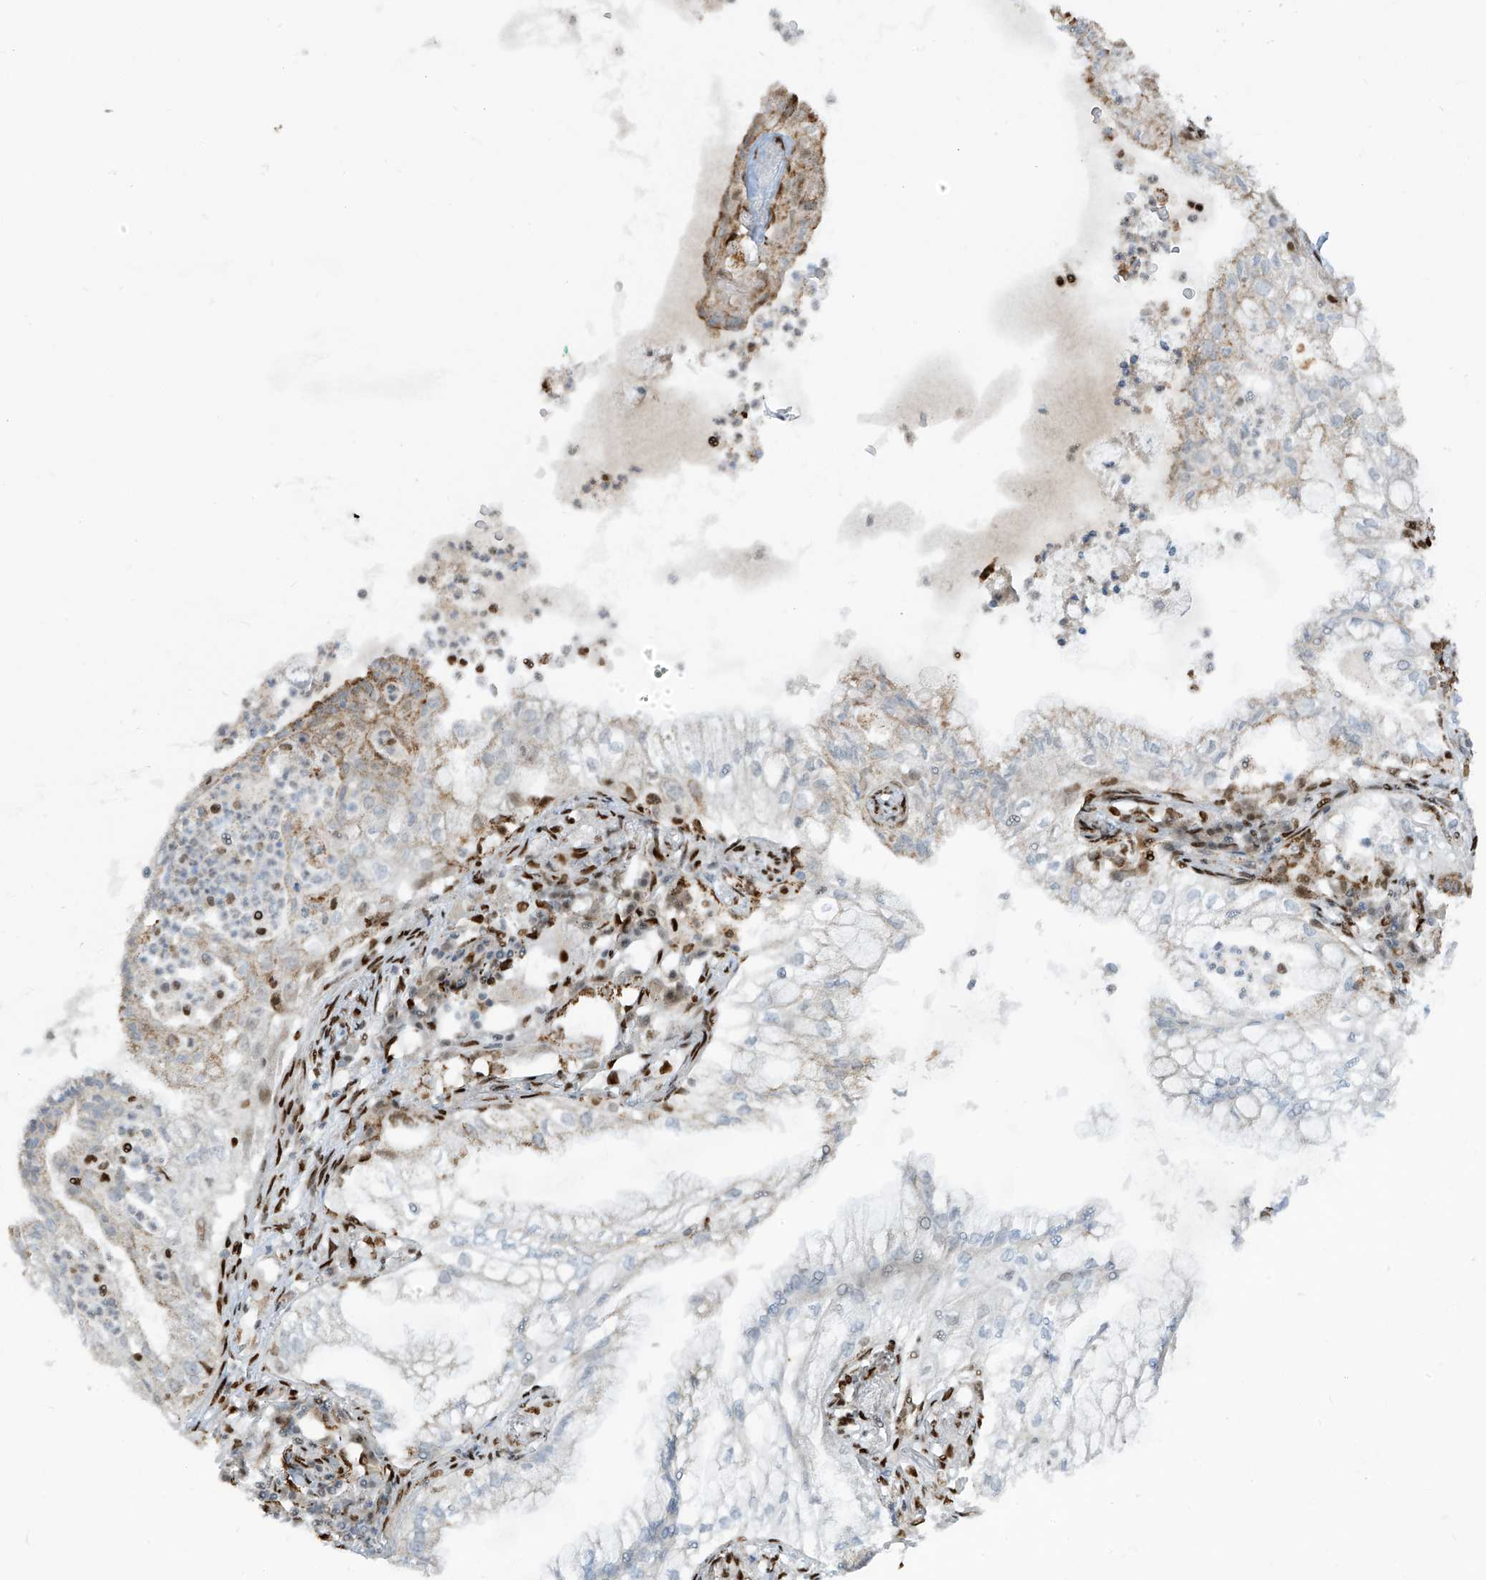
{"staining": {"intensity": "weak", "quantity": "<25%", "location": "cytoplasmic/membranous"}, "tissue": "lung cancer", "cell_type": "Tumor cells", "image_type": "cancer", "snomed": [{"axis": "morphology", "description": "Adenocarcinoma, NOS"}, {"axis": "topography", "description": "Lung"}], "caption": "Lung cancer was stained to show a protein in brown. There is no significant staining in tumor cells.", "gene": "PM20D2", "patient": {"sex": "female", "age": 70}}